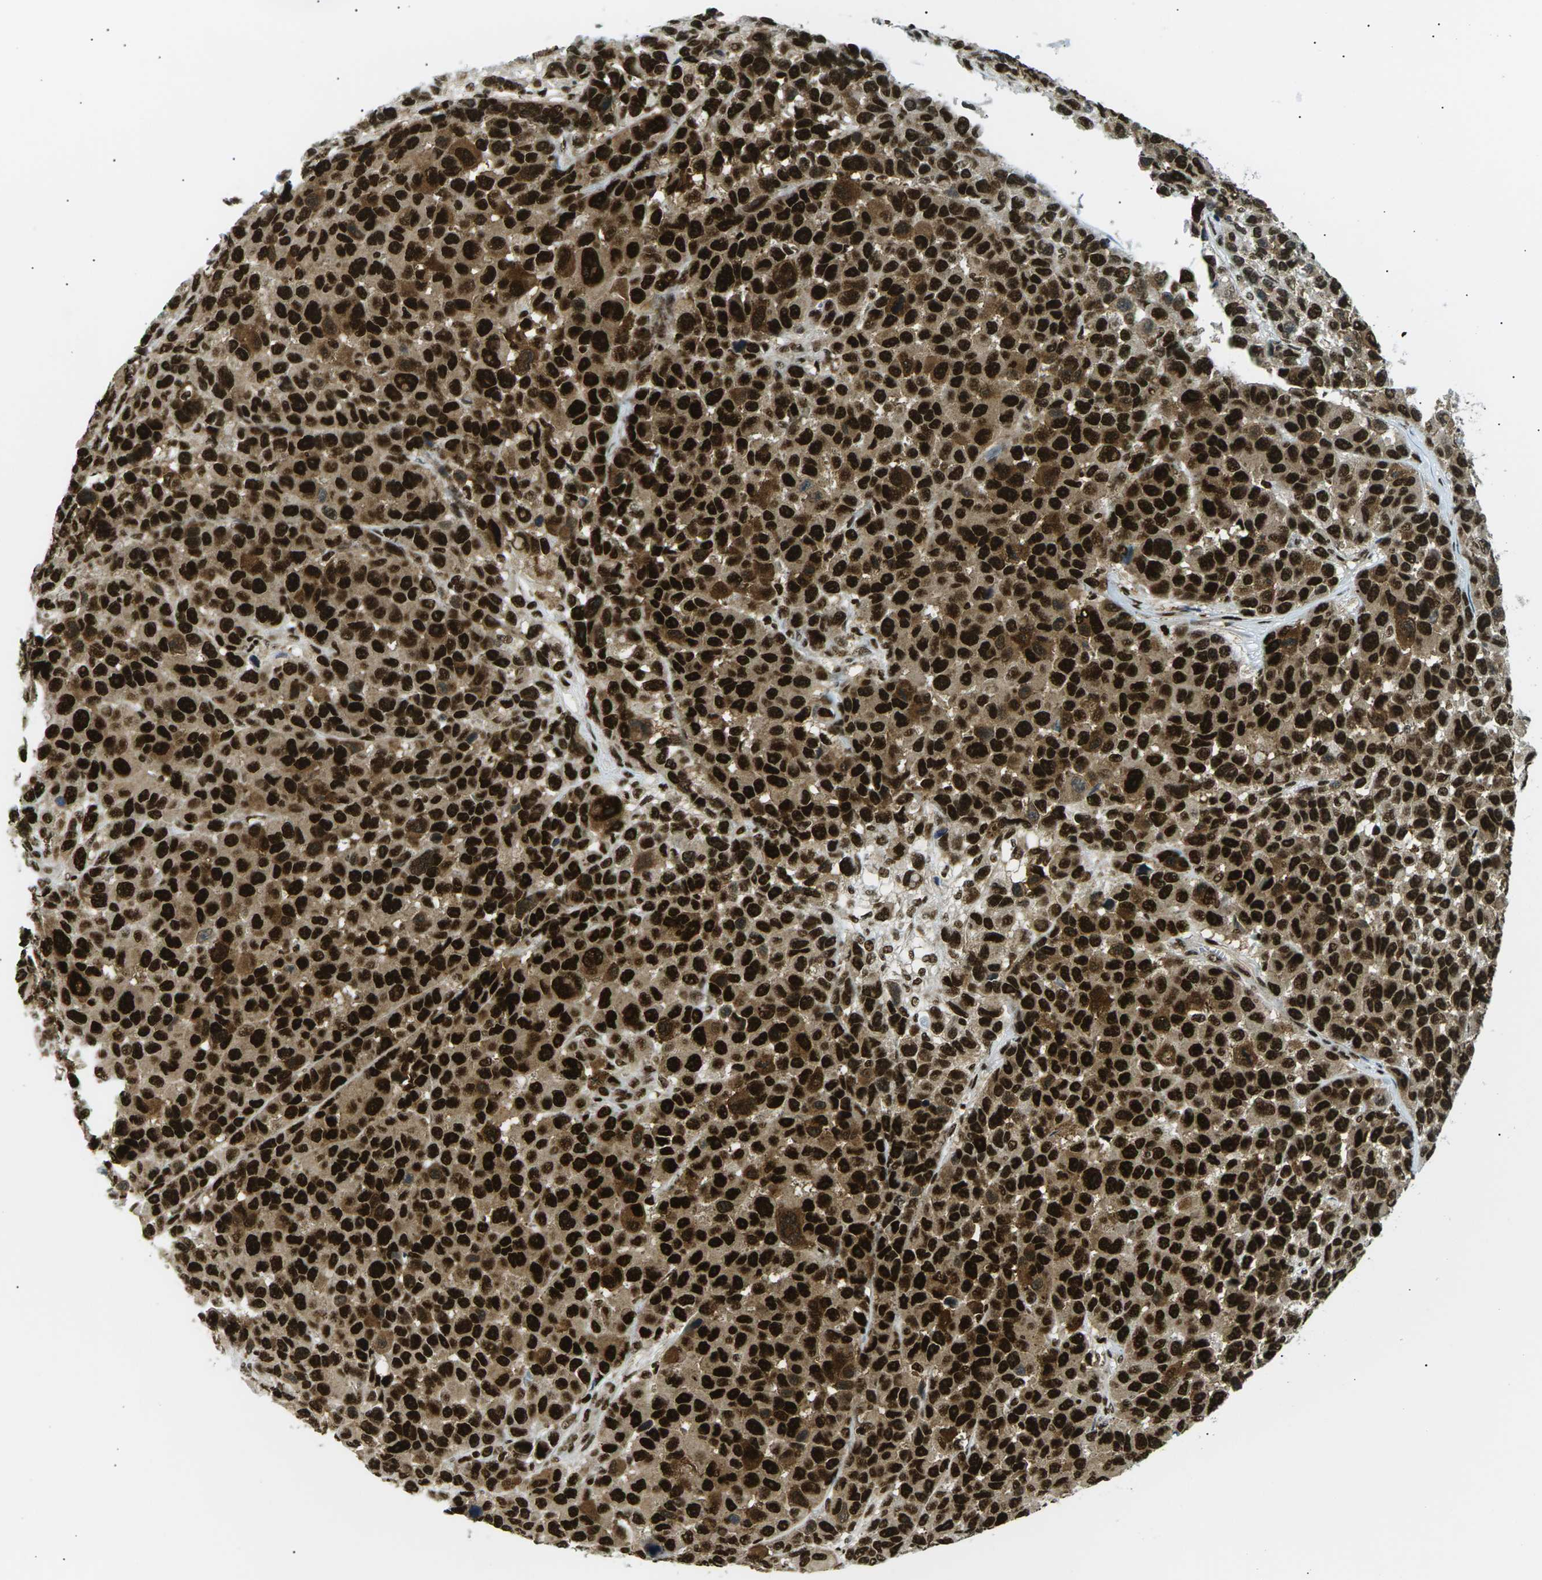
{"staining": {"intensity": "strong", "quantity": ">75%", "location": "cytoplasmic/membranous,nuclear"}, "tissue": "melanoma", "cell_type": "Tumor cells", "image_type": "cancer", "snomed": [{"axis": "morphology", "description": "Malignant melanoma, NOS"}, {"axis": "topography", "description": "Skin"}], "caption": "This histopathology image exhibits malignant melanoma stained with immunohistochemistry to label a protein in brown. The cytoplasmic/membranous and nuclear of tumor cells show strong positivity for the protein. Nuclei are counter-stained blue.", "gene": "RPA2", "patient": {"sex": "male", "age": 53}}